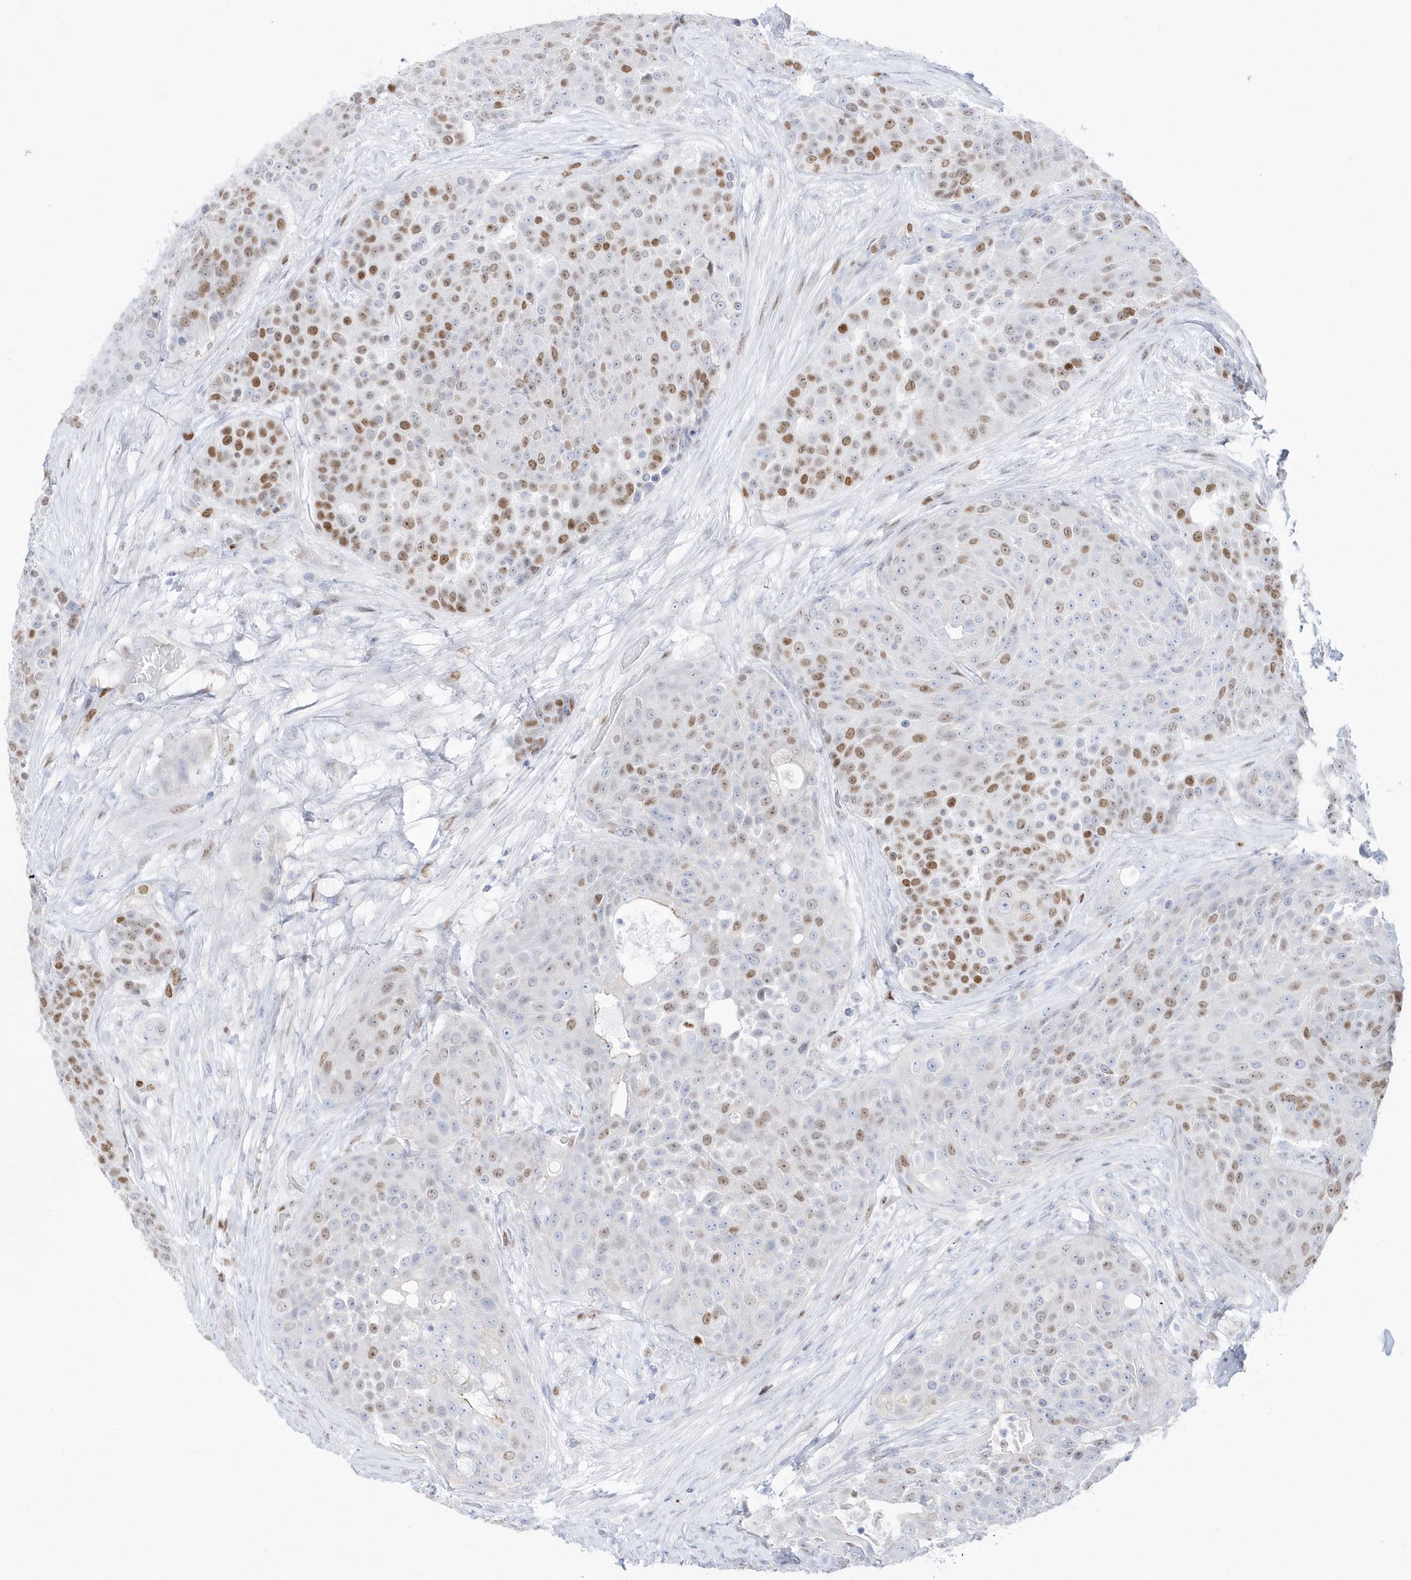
{"staining": {"intensity": "moderate", "quantity": "25%-75%", "location": "nuclear"}, "tissue": "urothelial cancer", "cell_type": "Tumor cells", "image_type": "cancer", "snomed": [{"axis": "morphology", "description": "Urothelial carcinoma, High grade"}, {"axis": "topography", "description": "Urinary bladder"}], "caption": "A high-resolution photomicrograph shows immunohistochemistry (IHC) staining of urothelial cancer, which displays moderate nuclear expression in approximately 25%-75% of tumor cells. (DAB = brown stain, brightfield microscopy at high magnification).", "gene": "TMCO6", "patient": {"sex": "female", "age": 63}}